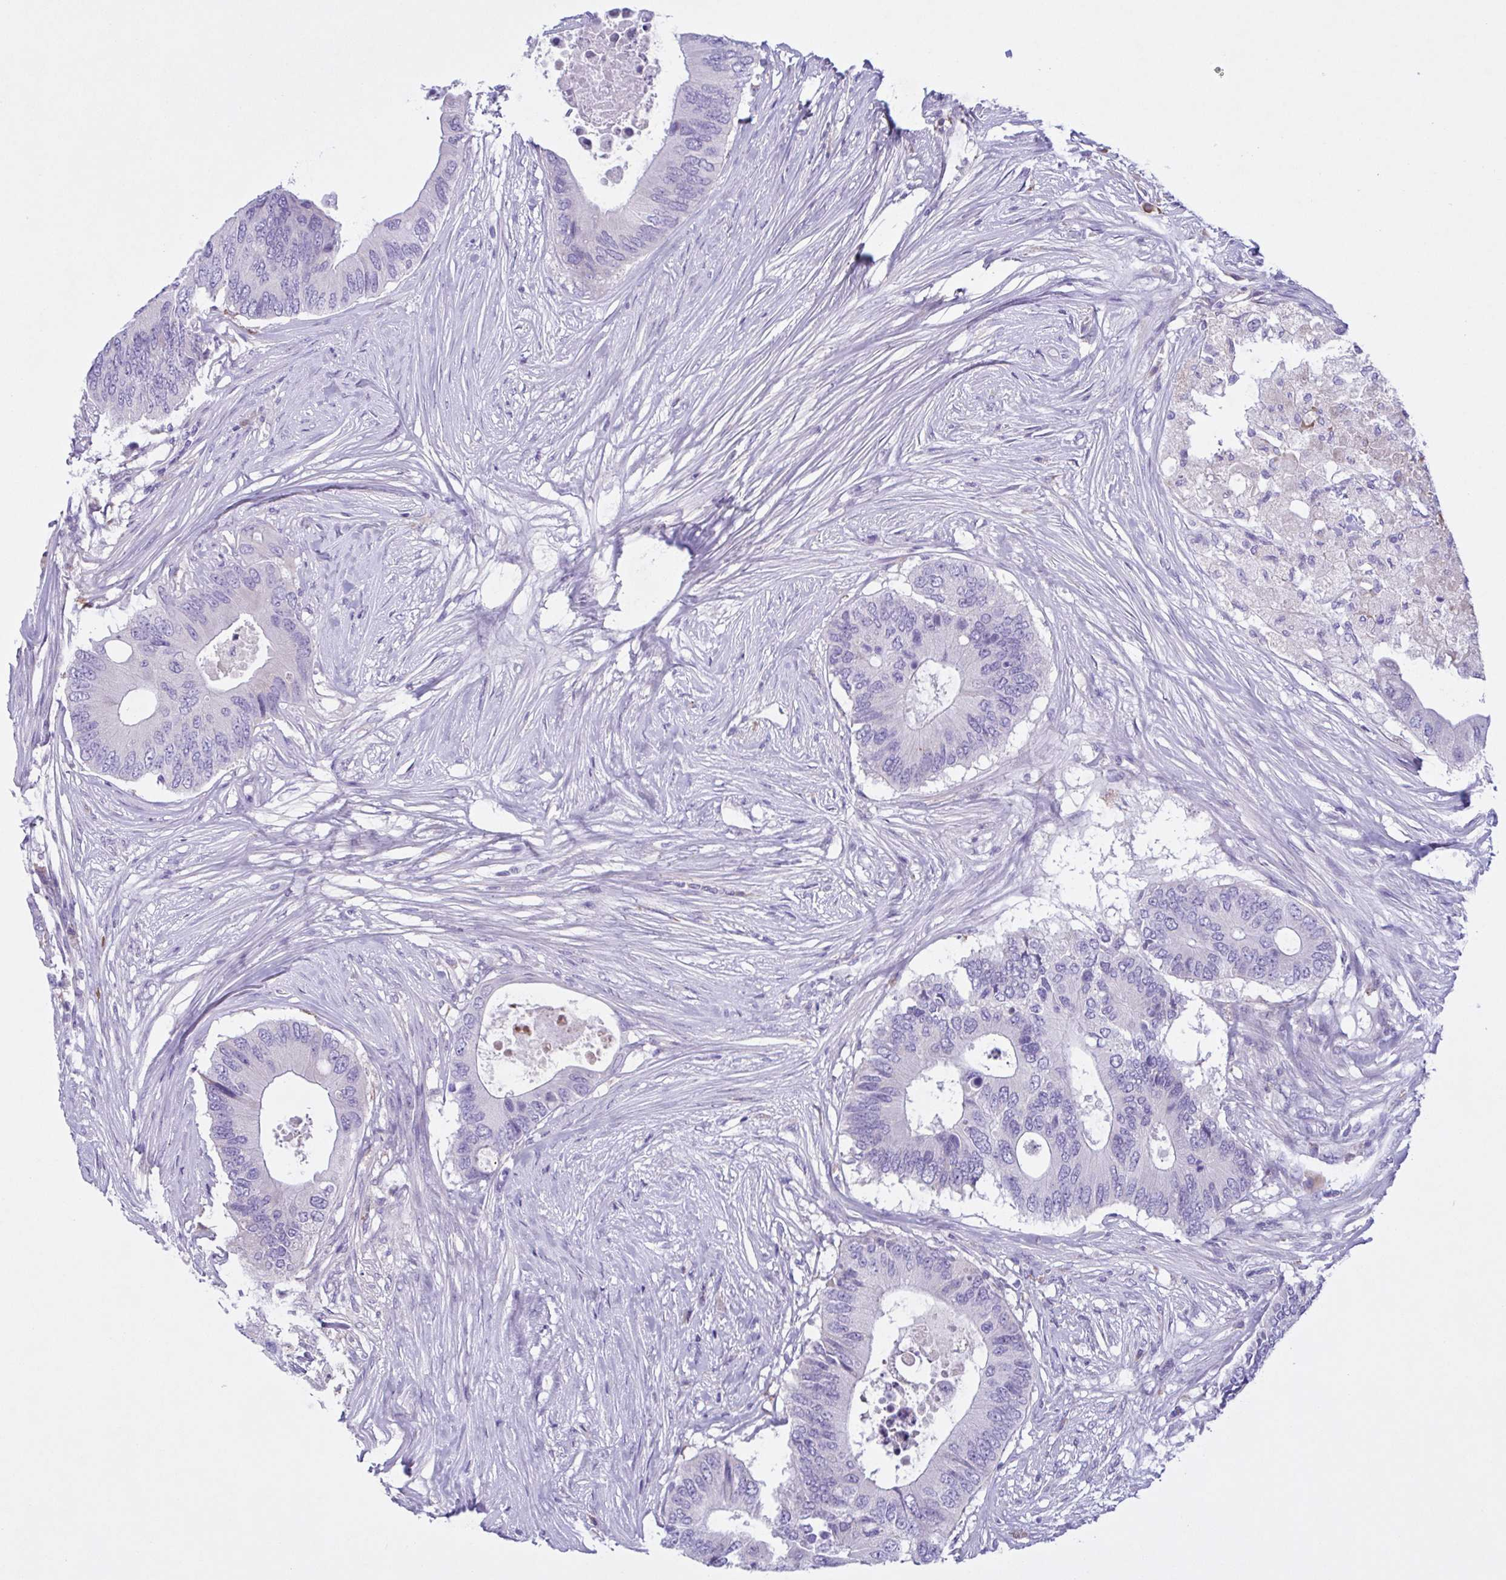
{"staining": {"intensity": "negative", "quantity": "none", "location": "none"}, "tissue": "colorectal cancer", "cell_type": "Tumor cells", "image_type": "cancer", "snomed": [{"axis": "morphology", "description": "Adenocarcinoma, NOS"}, {"axis": "topography", "description": "Colon"}], "caption": "Tumor cells show no significant positivity in colorectal adenocarcinoma.", "gene": "F13B", "patient": {"sex": "male", "age": 71}}